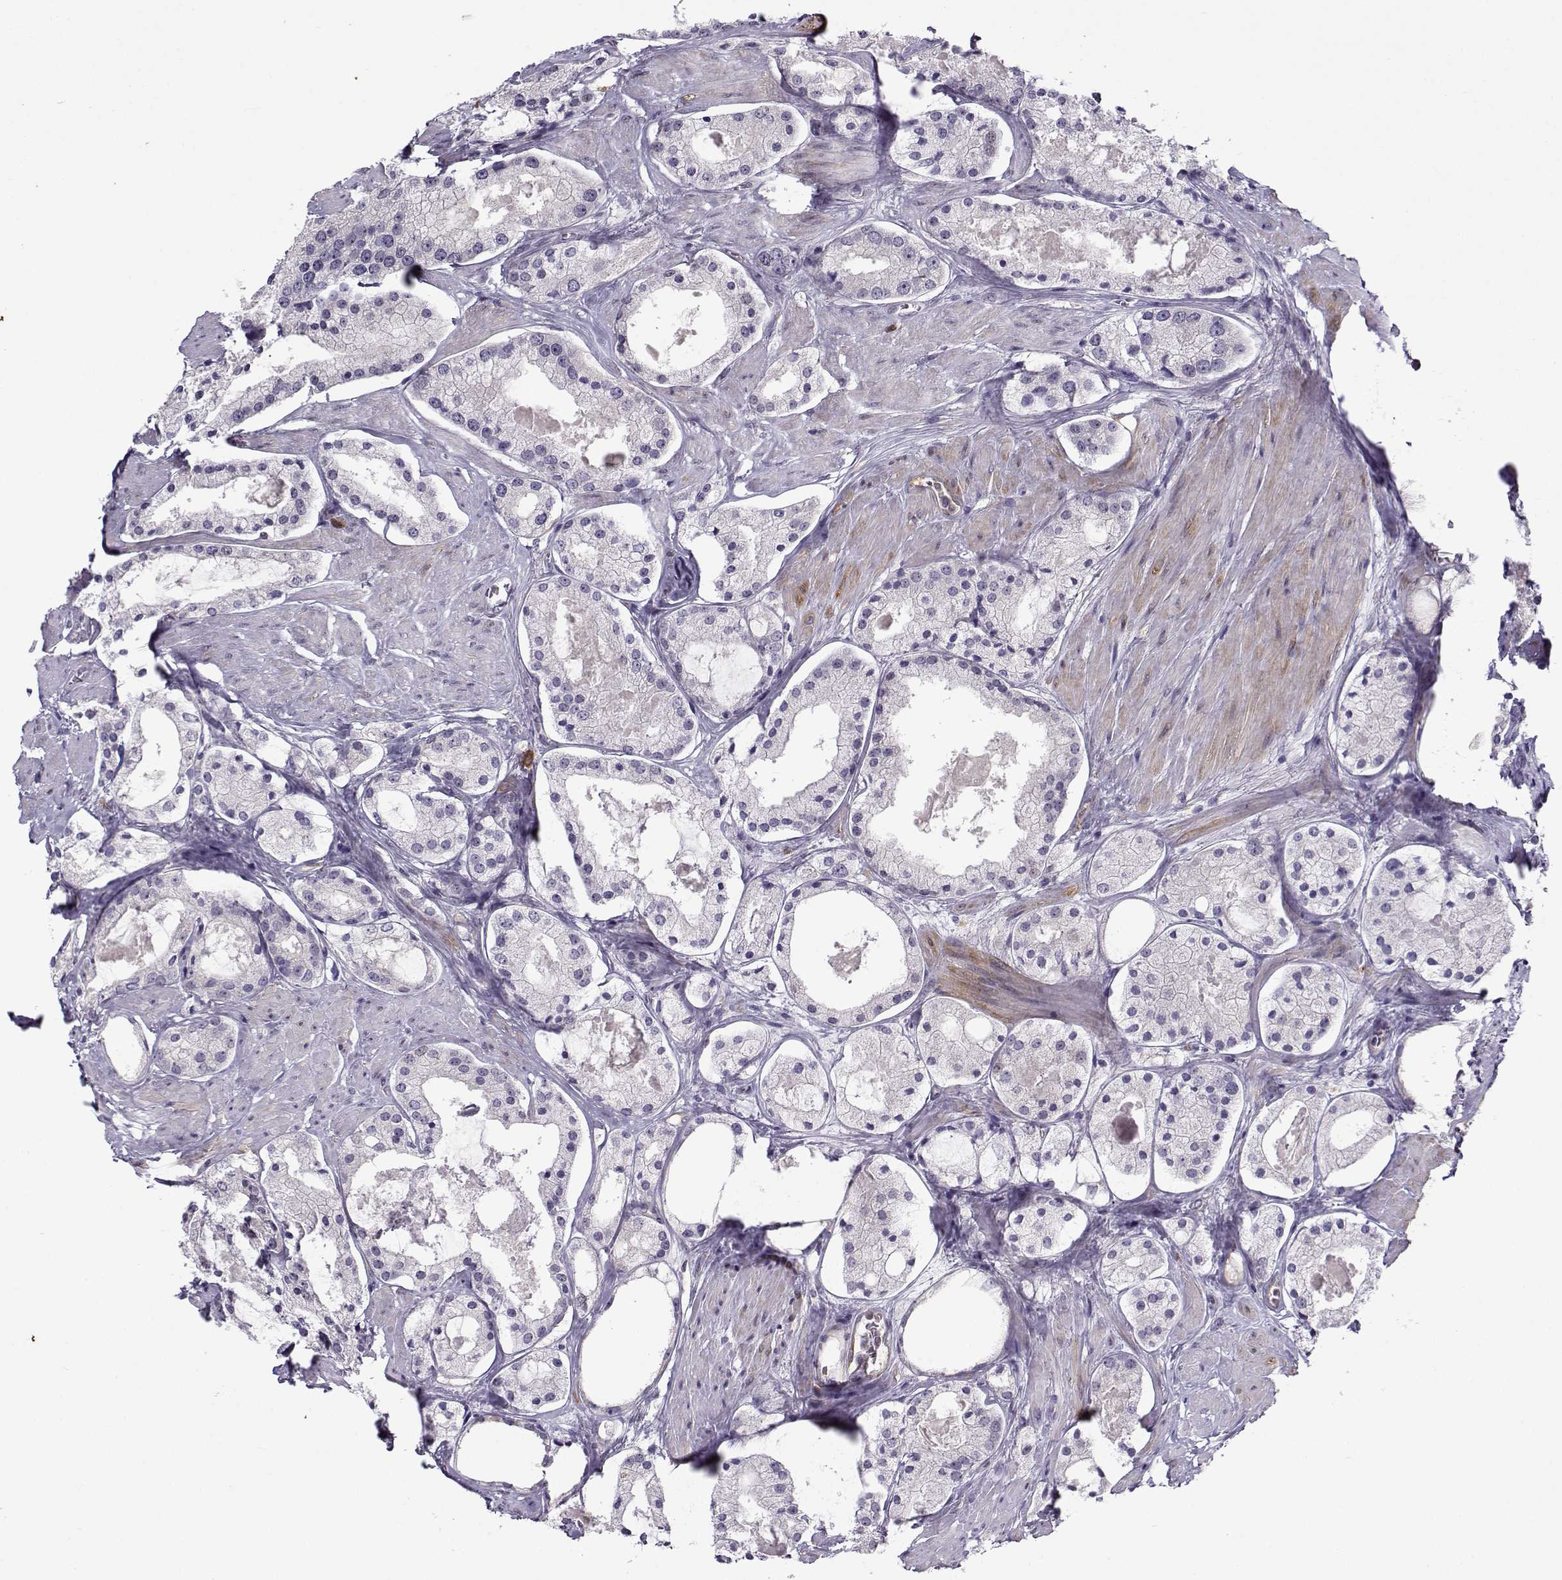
{"staining": {"intensity": "negative", "quantity": "none", "location": "none"}, "tissue": "prostate cancer", "cell_type": "Tumor cells", "image_type": "cancer", "snomed": [{"axis": "morphology", "description": "Adenocarcinoma, NOS"}, {"axis": "morphology", "description": "Adenocarcinoma, High grade"}, {"axis": "topography", "description": "Prostate"}], "caption": "Tumor cells are negative for protein expression in human prostate adenocarcinoma (high-grade).", "gene": "BACH1", "patient": {"sex": "male", "age": 64}}